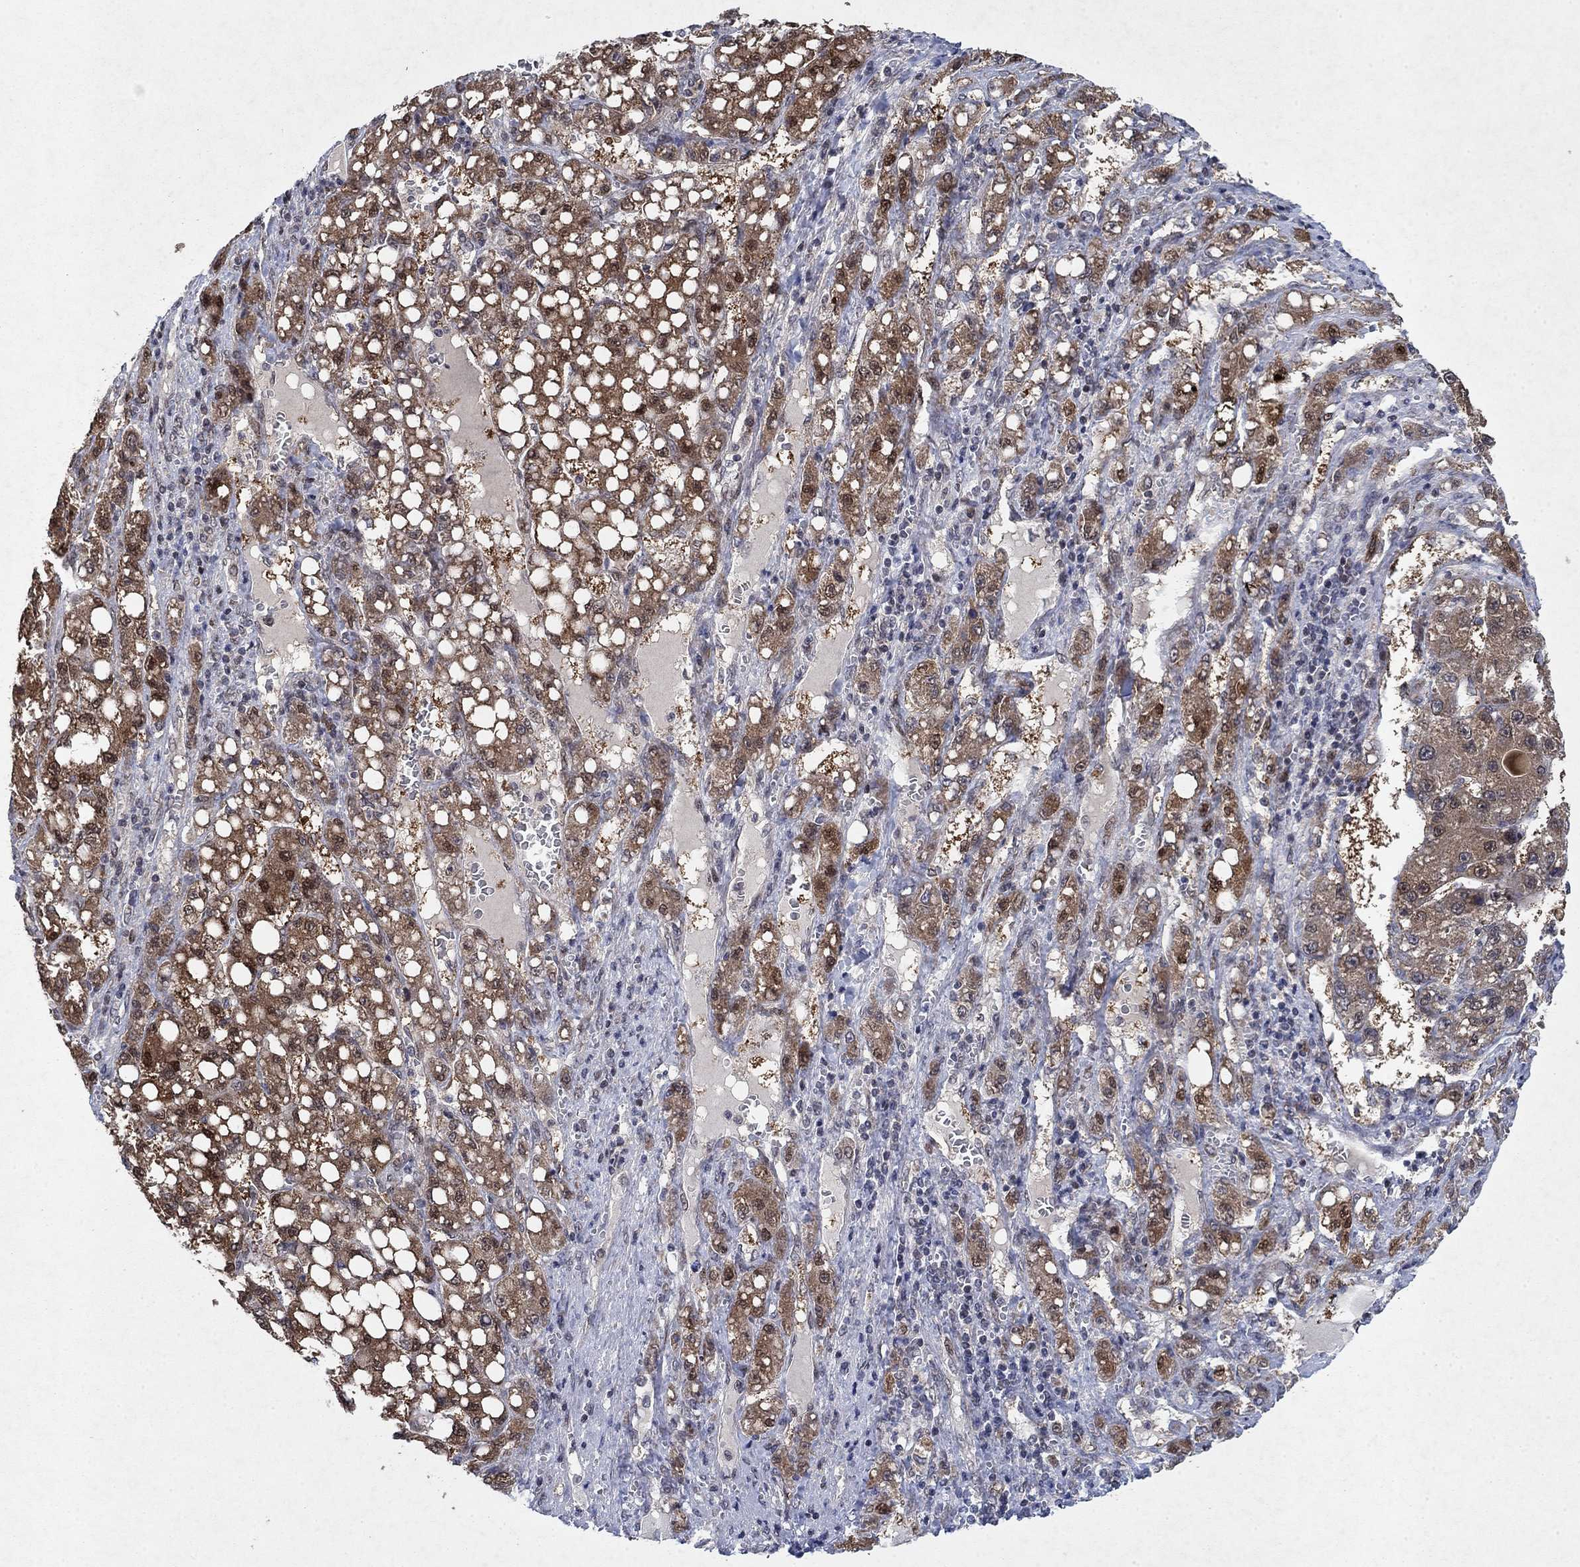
{"staining": {"intensity": "strong", "quantity": "<25%", "location": "cytoplasmic/membranous,nuclear"}, "tissue": "liver cancer", "cell_type": "Tumor cells", "image_type": "cancer", "snomed": [{"axis": "morphology", "description": "Carcinoma, Hepatocellular, NOS"}, {"axis": "topography", "description": "Liver"}], "caption": "A medium amount of strong cytoplasmic/membranous and nuclear positivity is identified in approximately <25% of tumor cells in hepatocellular carcinoma (liver) tissue.", "gene": "PRICKLE4", "patient": {"sex": "female", "age": 65}}